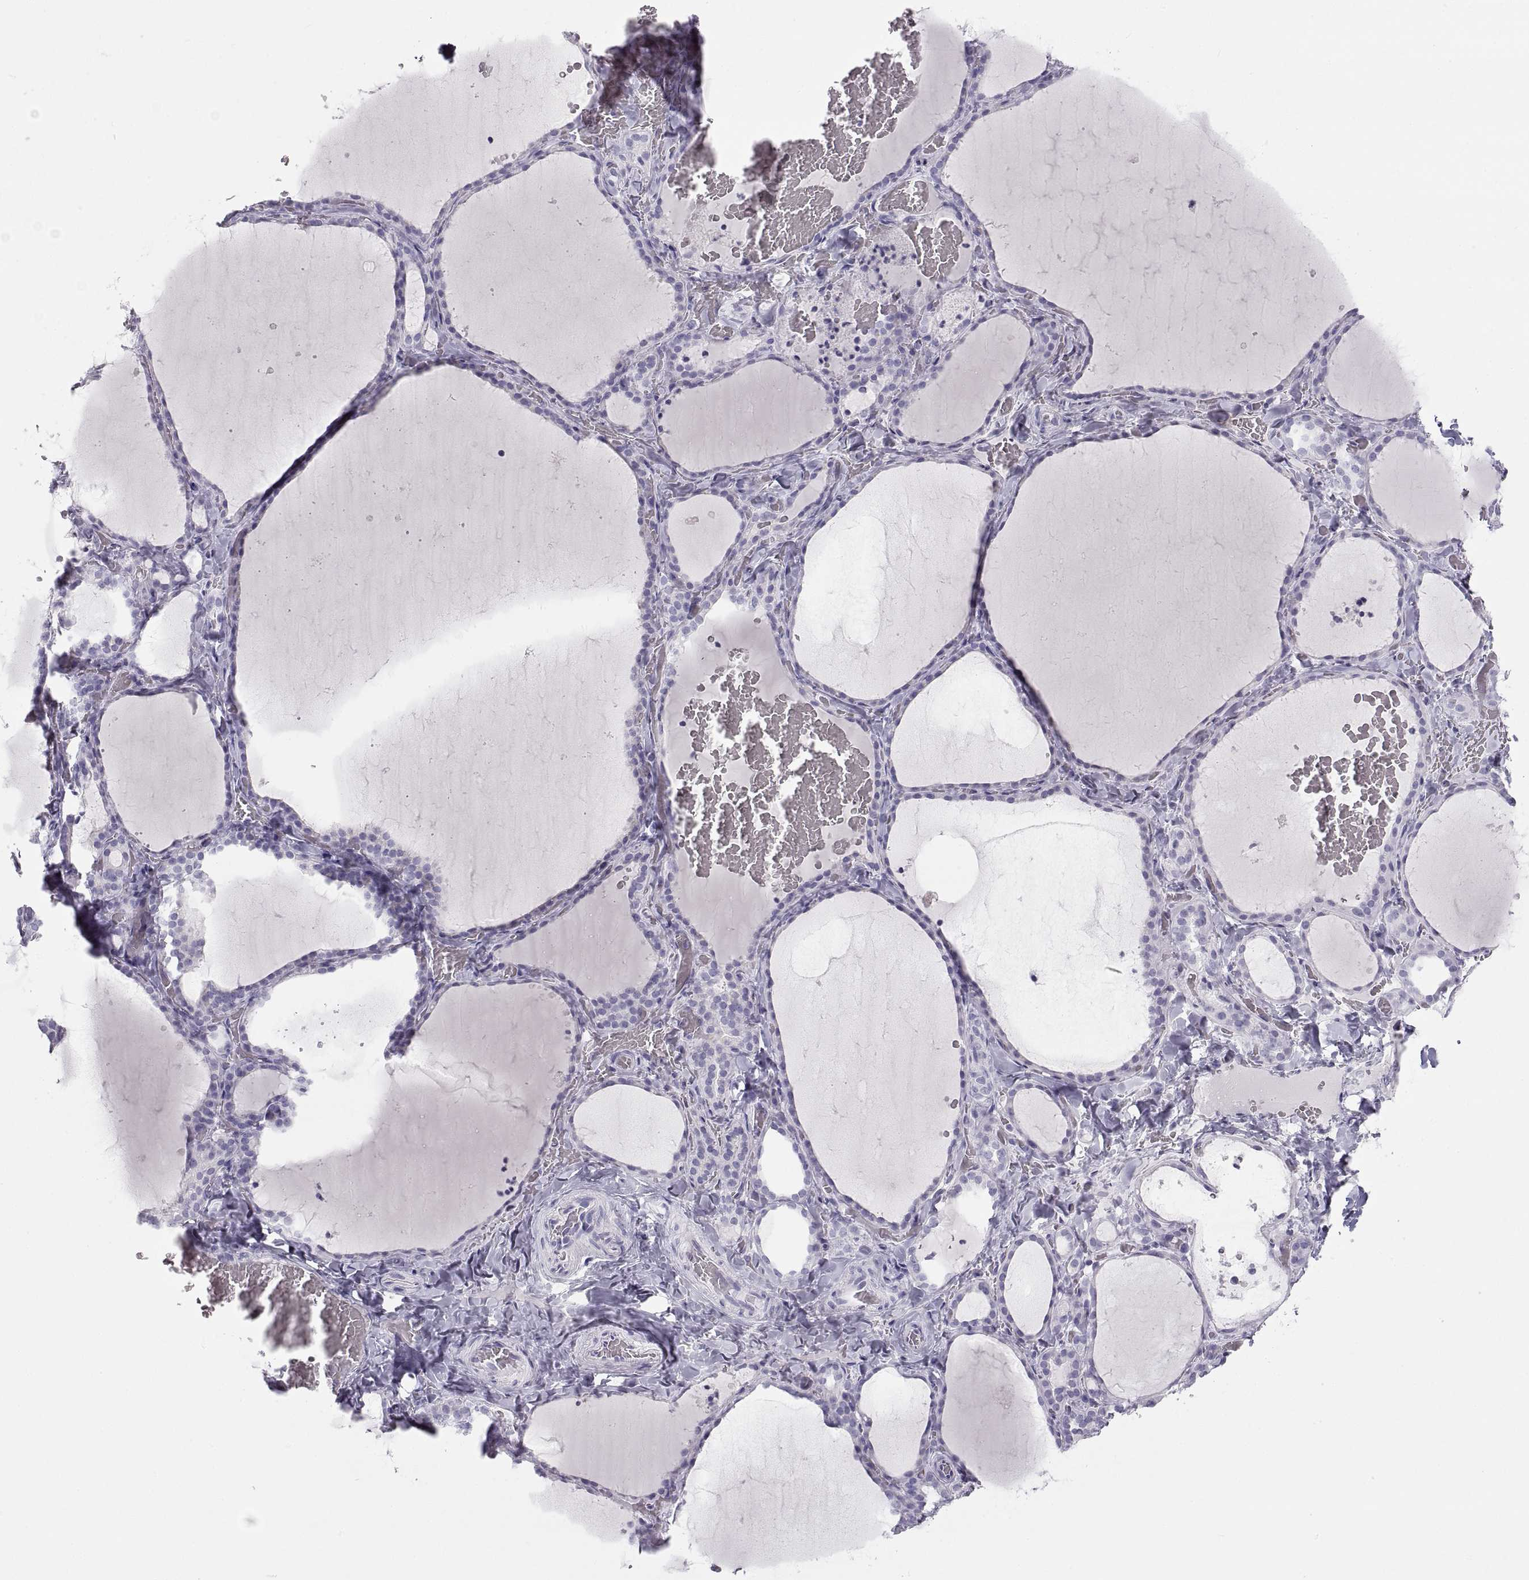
{"staining": {"intensity": "negative", "quantity": "none", "location": "none"}, "tissue": "thyroid gland", "cell_type": "Glandular cells", "image_type": "normal", "snomed": [{"axis": "morphology", "description": "Normal tissue, NOS"}, {"axis": "topography", "description": "Thyroid gland"}], "caption": "DAB (3,3'-diaminobenzidine) immunohistochemical staining of unremarkable human thyroid gland exhibits no significant positivity in glandular cells.", "gene": "SEMG1", "patient": {"sex": "female", "age": 22}}